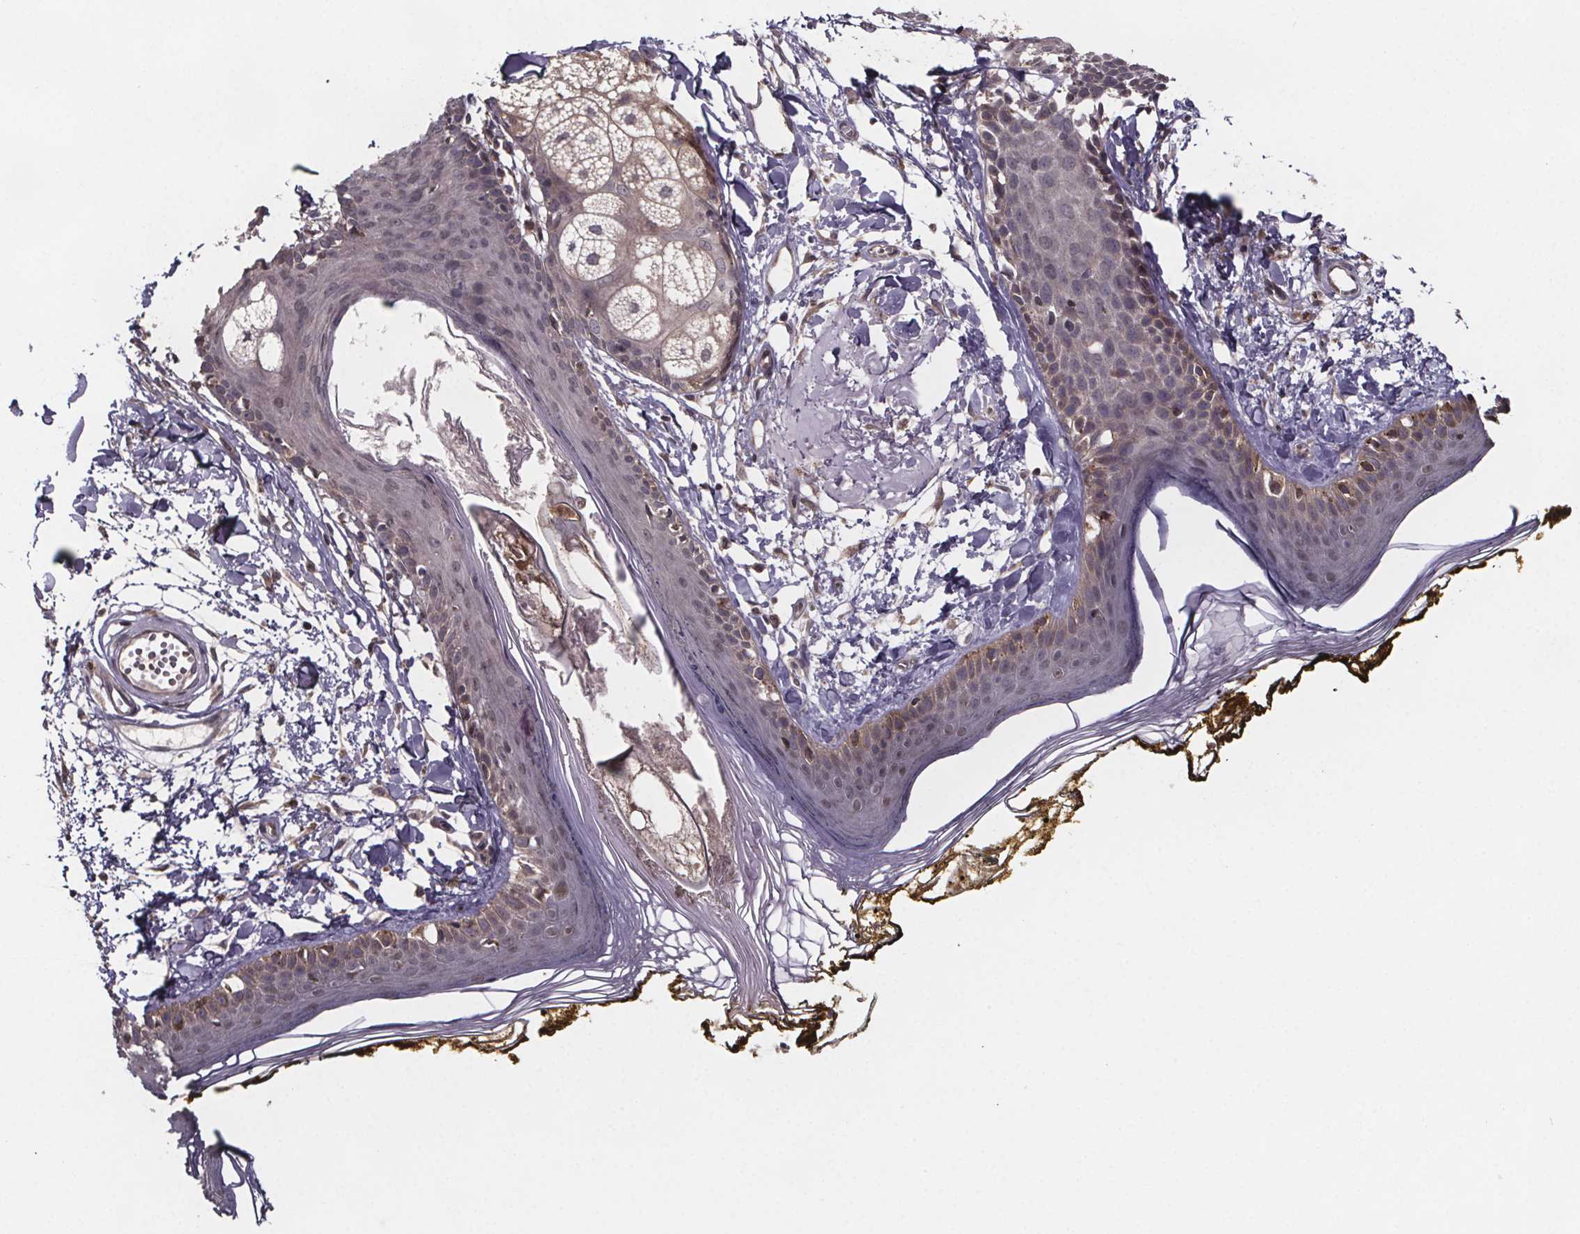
{"staining": {"intensity": "moderate", "quantity": ">75%", "location": "cytoplasmic/membranous"}, "tissue": "skin", "cell_type": "Fibroblasts", "image_type": "normal", "snomed": [{"axis": "morphology", "description": "Normal tissue, NOS"}, {"axis": "topography", "description": "Skin"}], "caption": "DAB (3,3'-diaminobenzidine) immunohistochemical staining of normal human skin reveals moderate cytoplasmic/membranous protein positivity in approximately >75% of fibroblasts. (DAB (3,3'-diaminobenzidine) IHC with brightfield microscopy, high magnification).", "gene": "SAT1", "patient": {"sex": "male", "age": 76}}